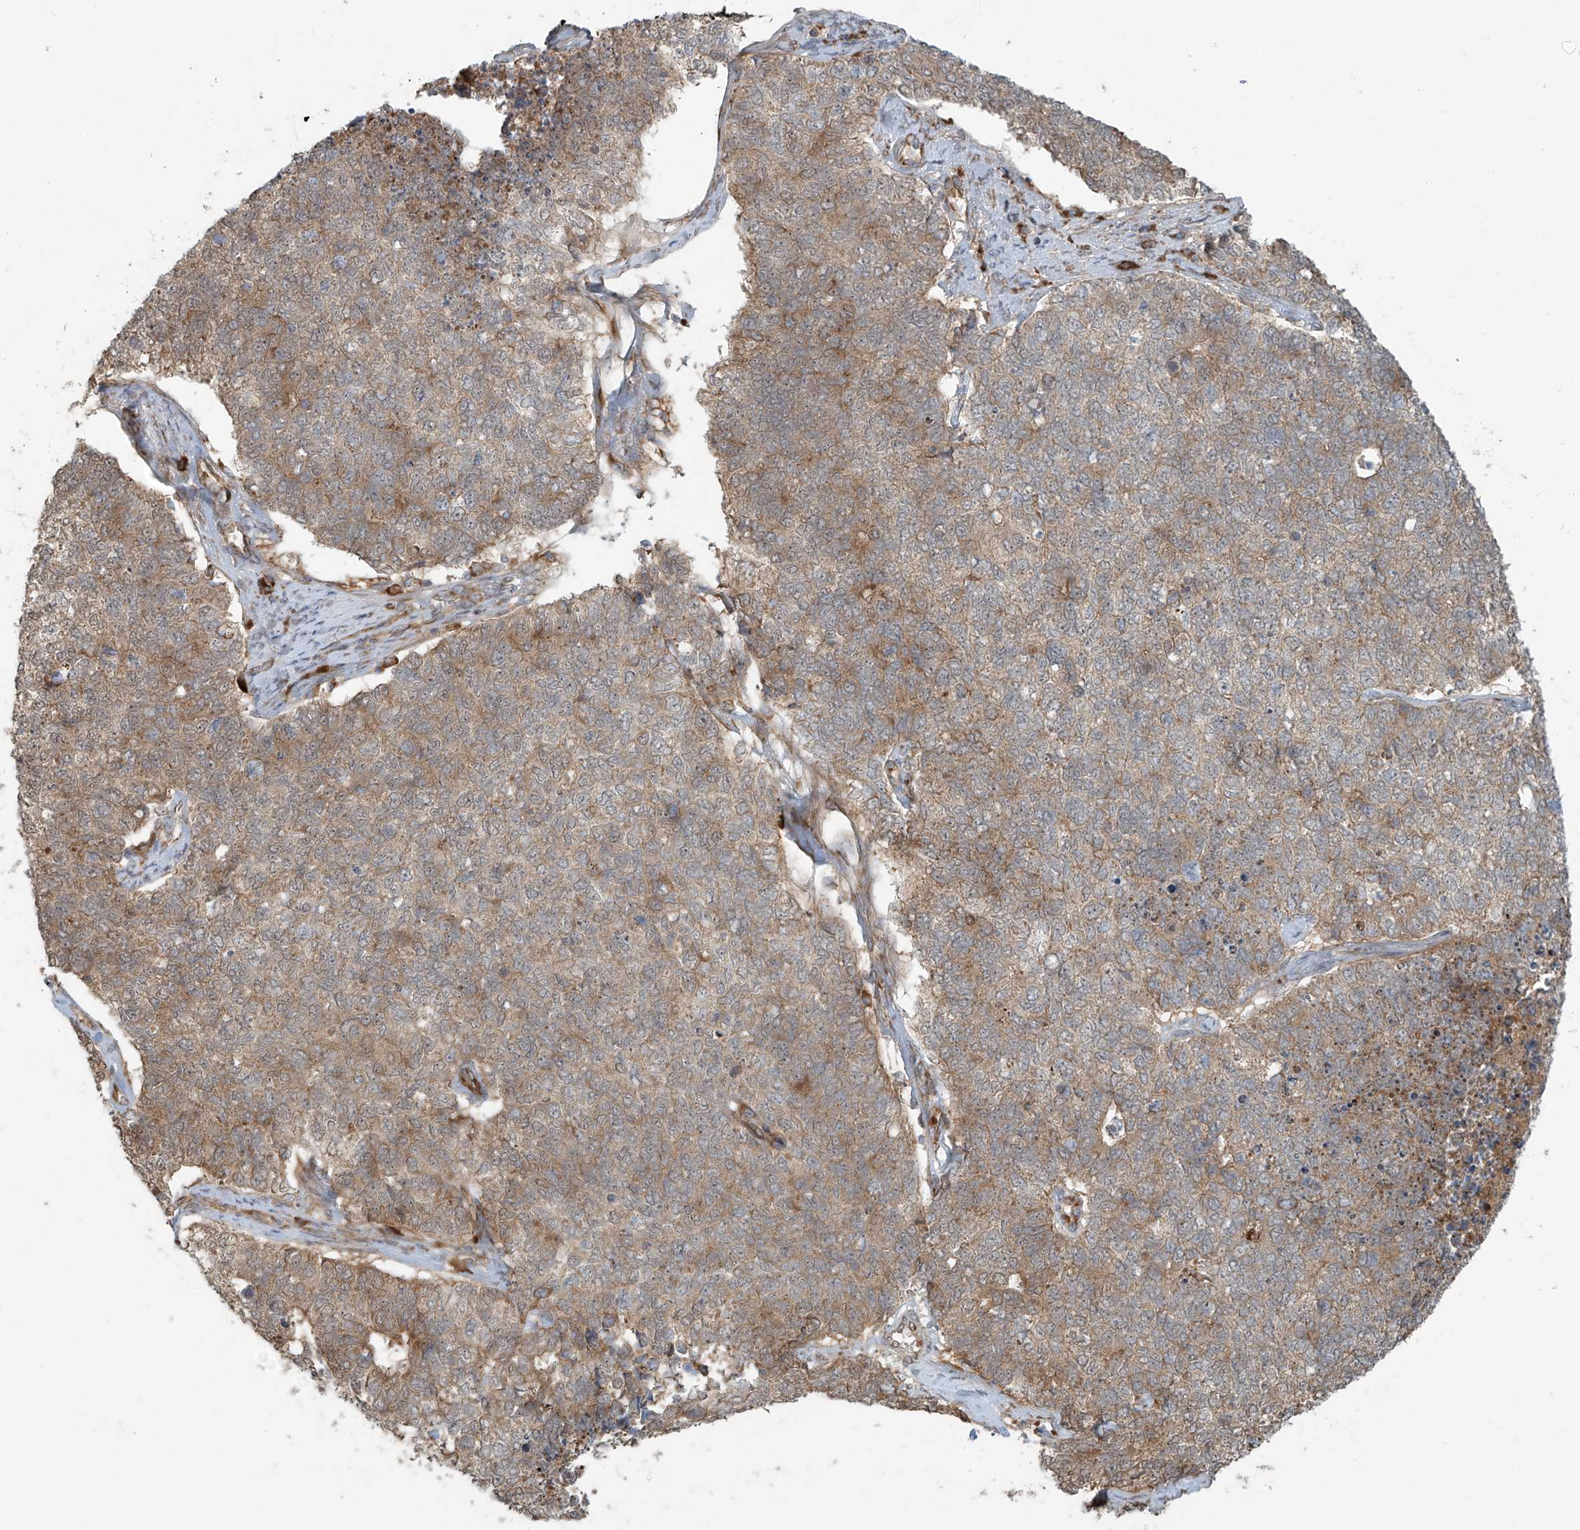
{"staining": {"intensity": "moderate", "quantity": ">75%", "location": "cytoplasmic/membranous"}, "tissue": "cervical cancer", "cell_type": "Tumor cells", "image_type": "cancer", "snomed": [{"axis": "morphology", "description": "Squamous cell carcinoma, NOS"}, {"axis": "topography", "description": "Cervix"}], "caption": "Immunohistochemical staining of squamous cell carcinoma (cervical) displays moderate cytoplasmic/membranous protein expression in about >75% of tumor cells.", "gene": "KATNIP", "patient": {"sex": "female", "age": 63}}